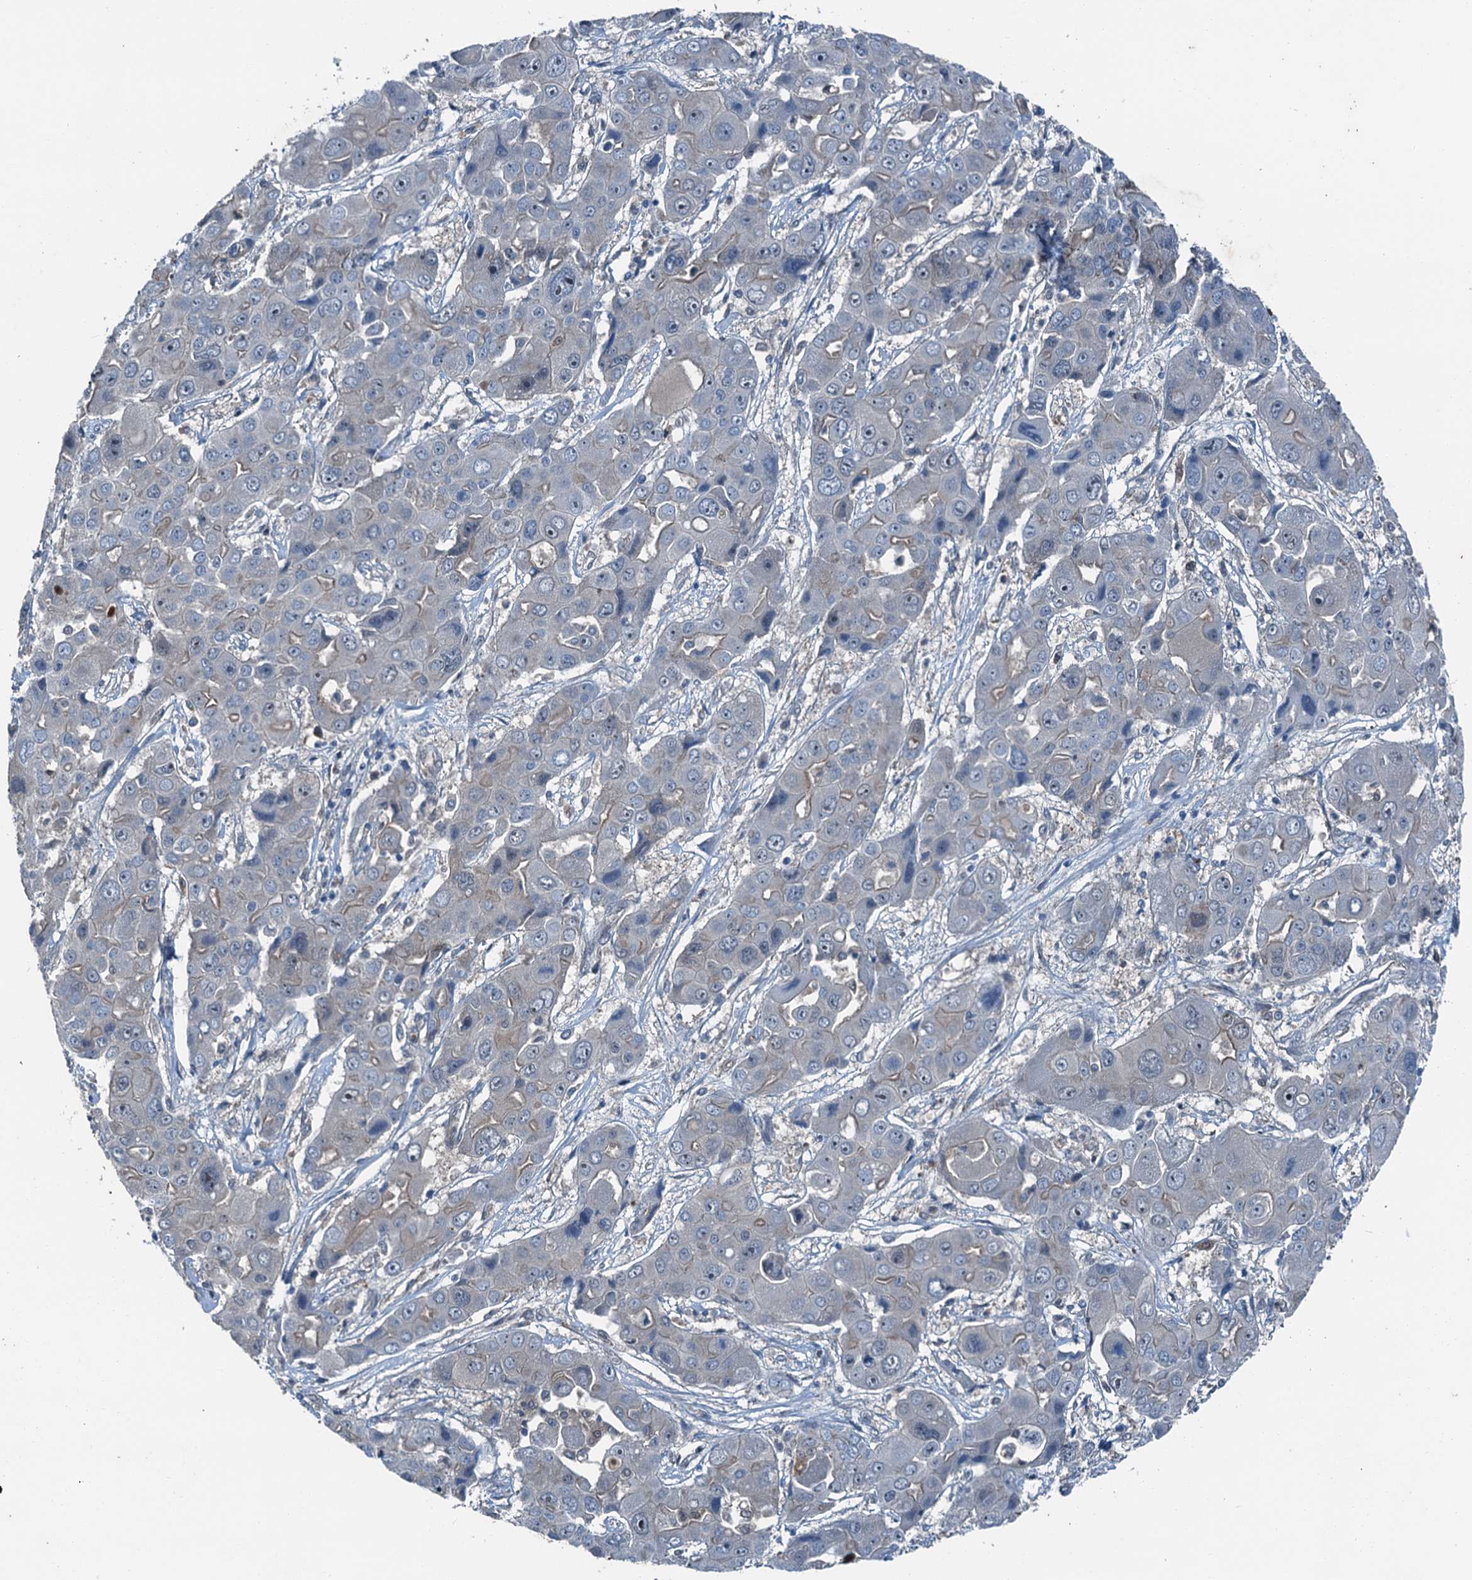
{"staining": {"intensity": "weak", "quantity": "<25%", "location": "cytoplasmic/membranous"}, "tissue": "liver cancer", "cell_type": "Tumor cells", "image_type": "cancer", "snomed": [{"axis": "morphology", "description": "Cholangiocarcinoma"}, {"axis": "topography", "description": "Liver"}], "caption": "The image shows no significant staining in tumor cells of liver cancer.", "gene": "RNH1", "patient": {"sex": "male", "age": 67}}